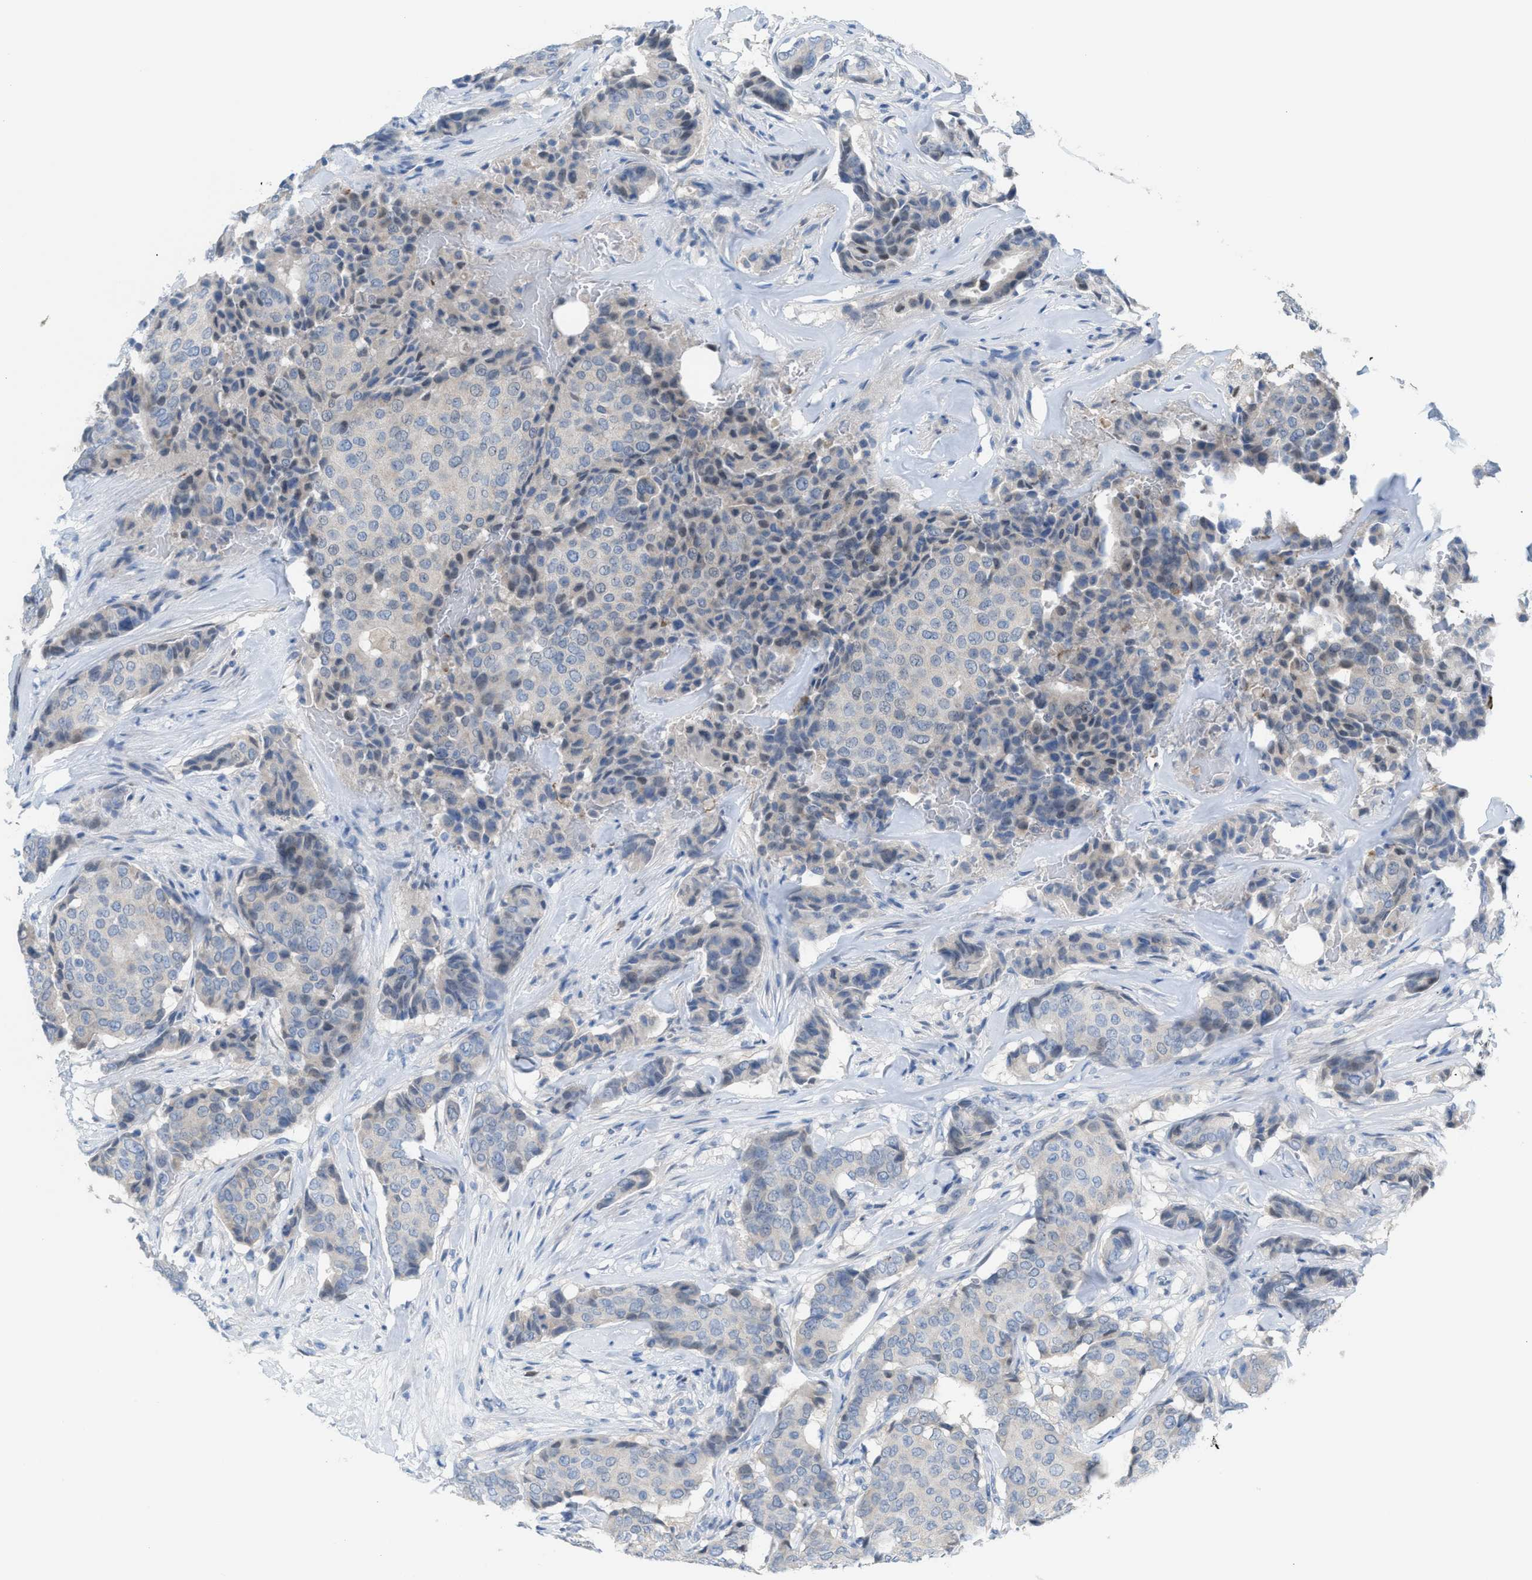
{"staining": {"intensity": "negative", "quantity": "none", "location": "none"}, "tissue": "breast cancer", "cell_type": "Tumor cells", "image_type": "cancer", "snomed": [{"axis": "morphology", "description": "Duct carcinoma"}, {"axis": "topography", "description": "Breast"}], "caption": "The micrograph demonstrates no staining of tumor cells in breast cancer.", "gene": "PPM1D", "patient": {"sex": "female", "age": 75}}